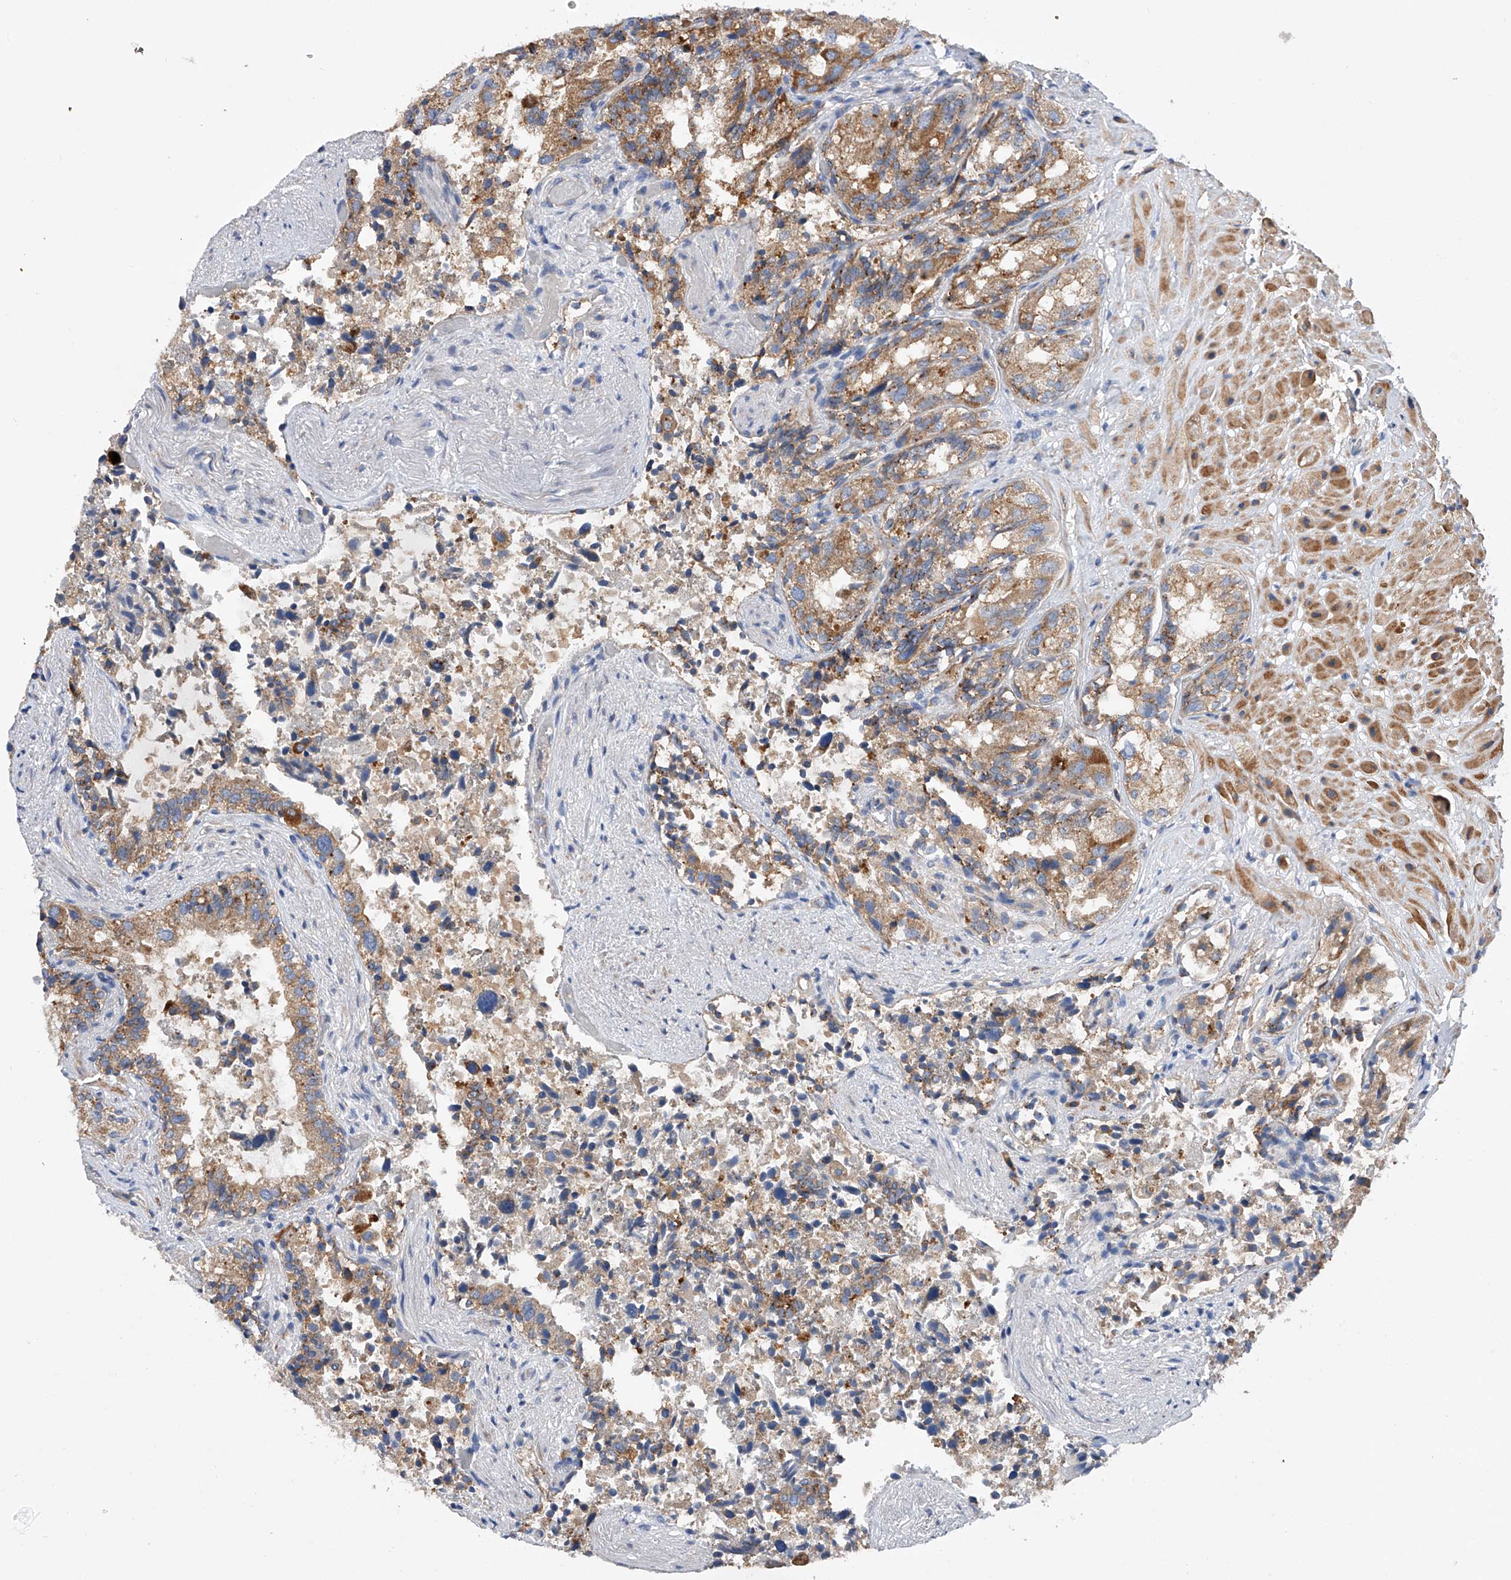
{"staining": {"intensity": "moderate", "quantity": ">75%", "location": "cytoplasmic/membranous"}, "tissue": "seminal vesicle", "cell_type": "Glandular cells", "image_type": "normal", "snomed": [{"axis": "morphology", "description": "Normal tissue, NOS"}, {"axis": "topography", "description": "Seminal veicle"}, {"axis": "topography", "description": "Peripheral nerve tissue"}], "caption": "Protein positivity by IHC reveals moderate cytoplasmic/membranous expression in about >75% of glandular cells in normal seminal vesicle.", "gene": "MLYCD", "patient": {"sex": "male", "age": 63}}